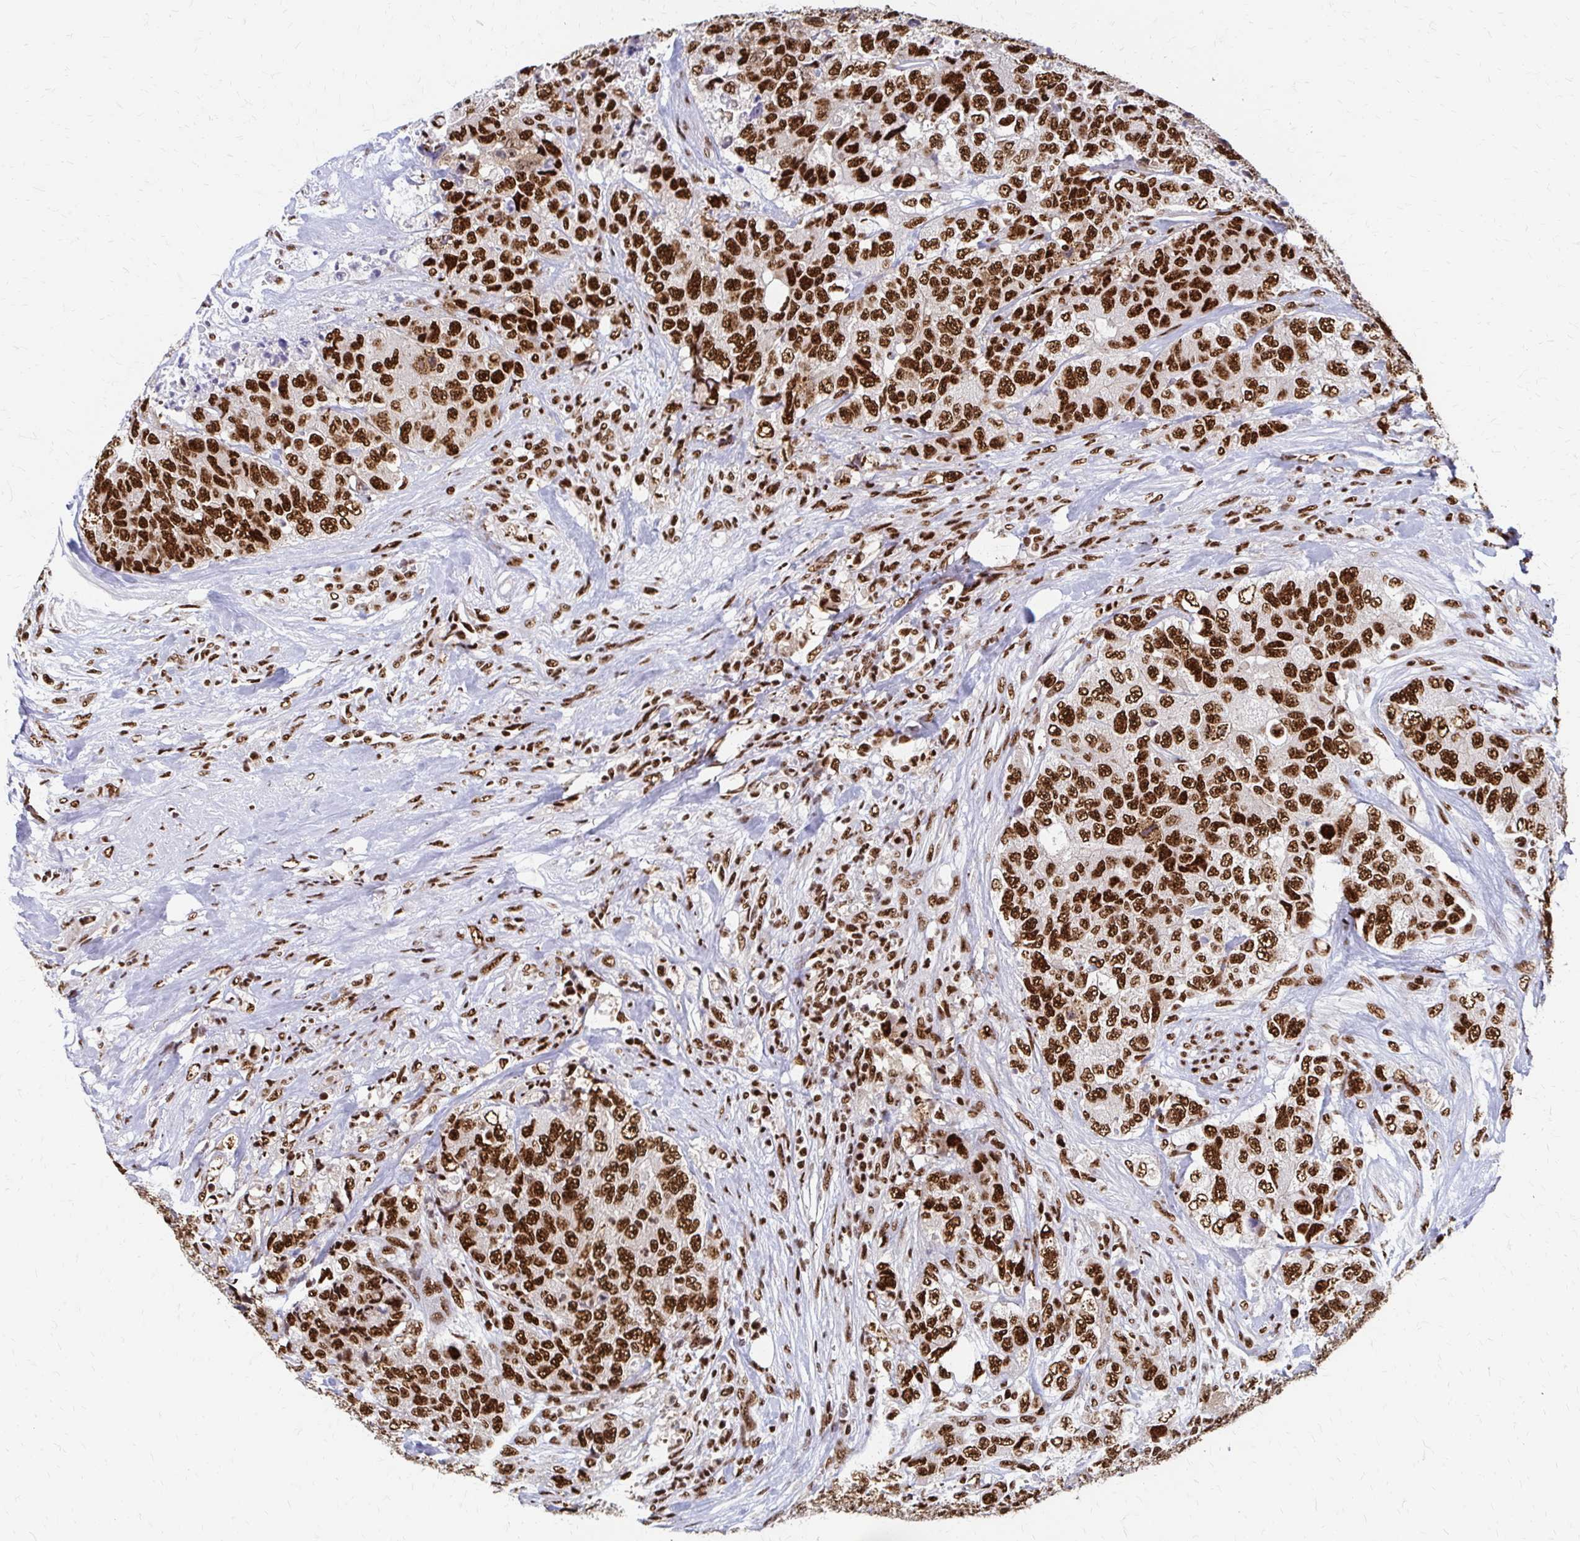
{"staining": {"intensity": "strong", "quantity": ">75%", "location": "nuclear"}, "tissue": "urothelial cancer", "cell_type": "Tumor cells", "image_type": "cancer", "snomed": [{"axis": "morphology", "description": "Urothelial carcinoma, High grade"}, {"axis": "topography", "description": "Urinary bladder"}], "caption": "High-power microscopy captured an immunohistochemistry image of urothelial cancer, revealing strong nuclear staining in about >75% of tumor cells.", "gene": "CNKSR3", "patient": {"sex": "female", "age": 78}}